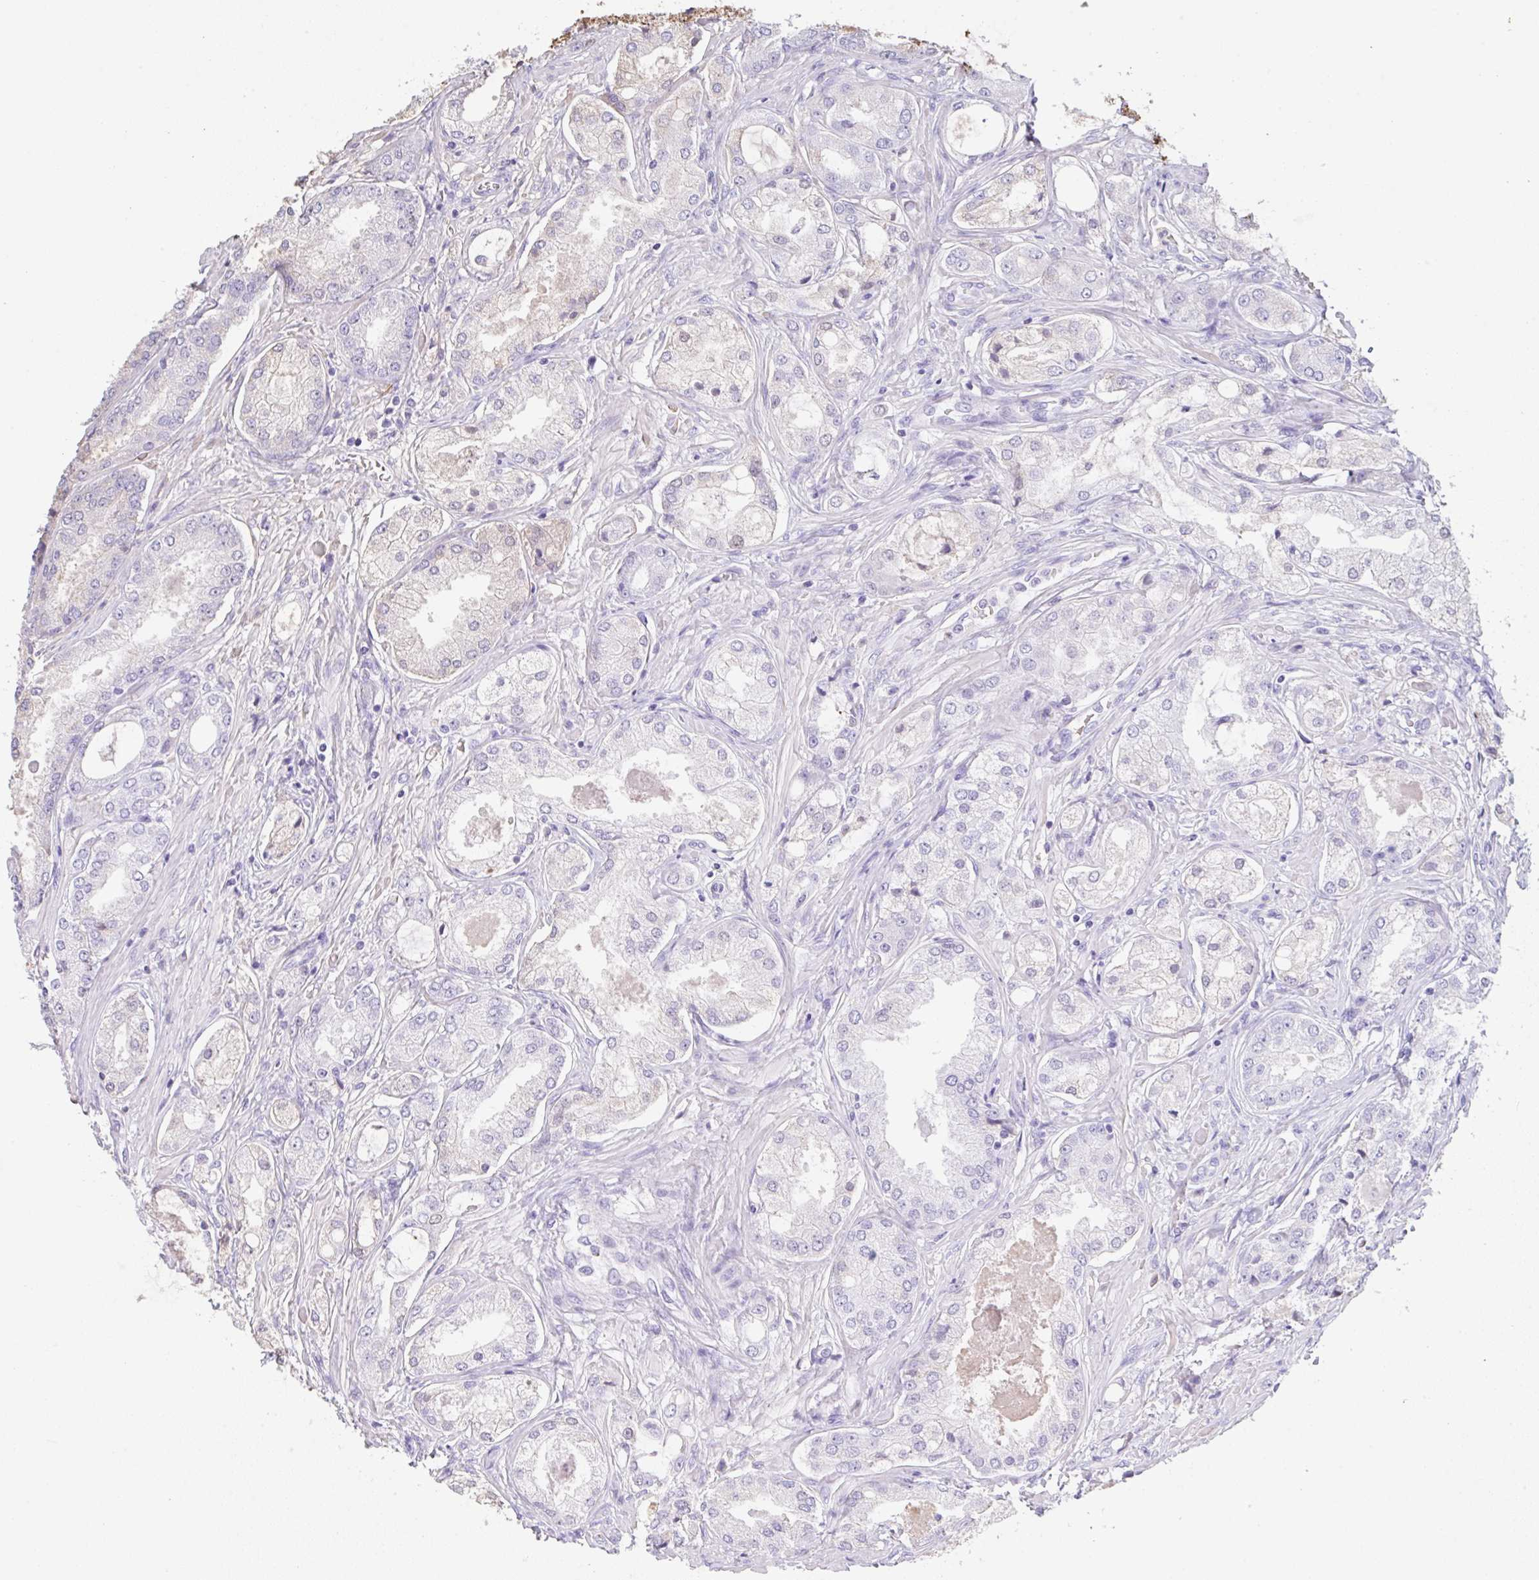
{"staining": {"intensity": "negative", "quantity": "none", "location": "none"}, "tissue": "prostate cancer", "cell_type": "Tumor cells", "image_type": "cancer", "snomed": [{"axis": "morphology", "description": "Adenocarcinoma, Low grade"}, {"axis": "topography", "description": "Prostate"}], "caption": "This is a micrograph of immunohistochemistry staining of prostate low-grade adenocarcinoma, which shows no positivity in tumor cells. The staining was performed using DAB to visualize the protein expression in brown, while the nuclei were stained in blue with hematoxylin (Magnification: 20x).", "gene": "HOXC12", "patient": {"sex": "male", "age": 68}}